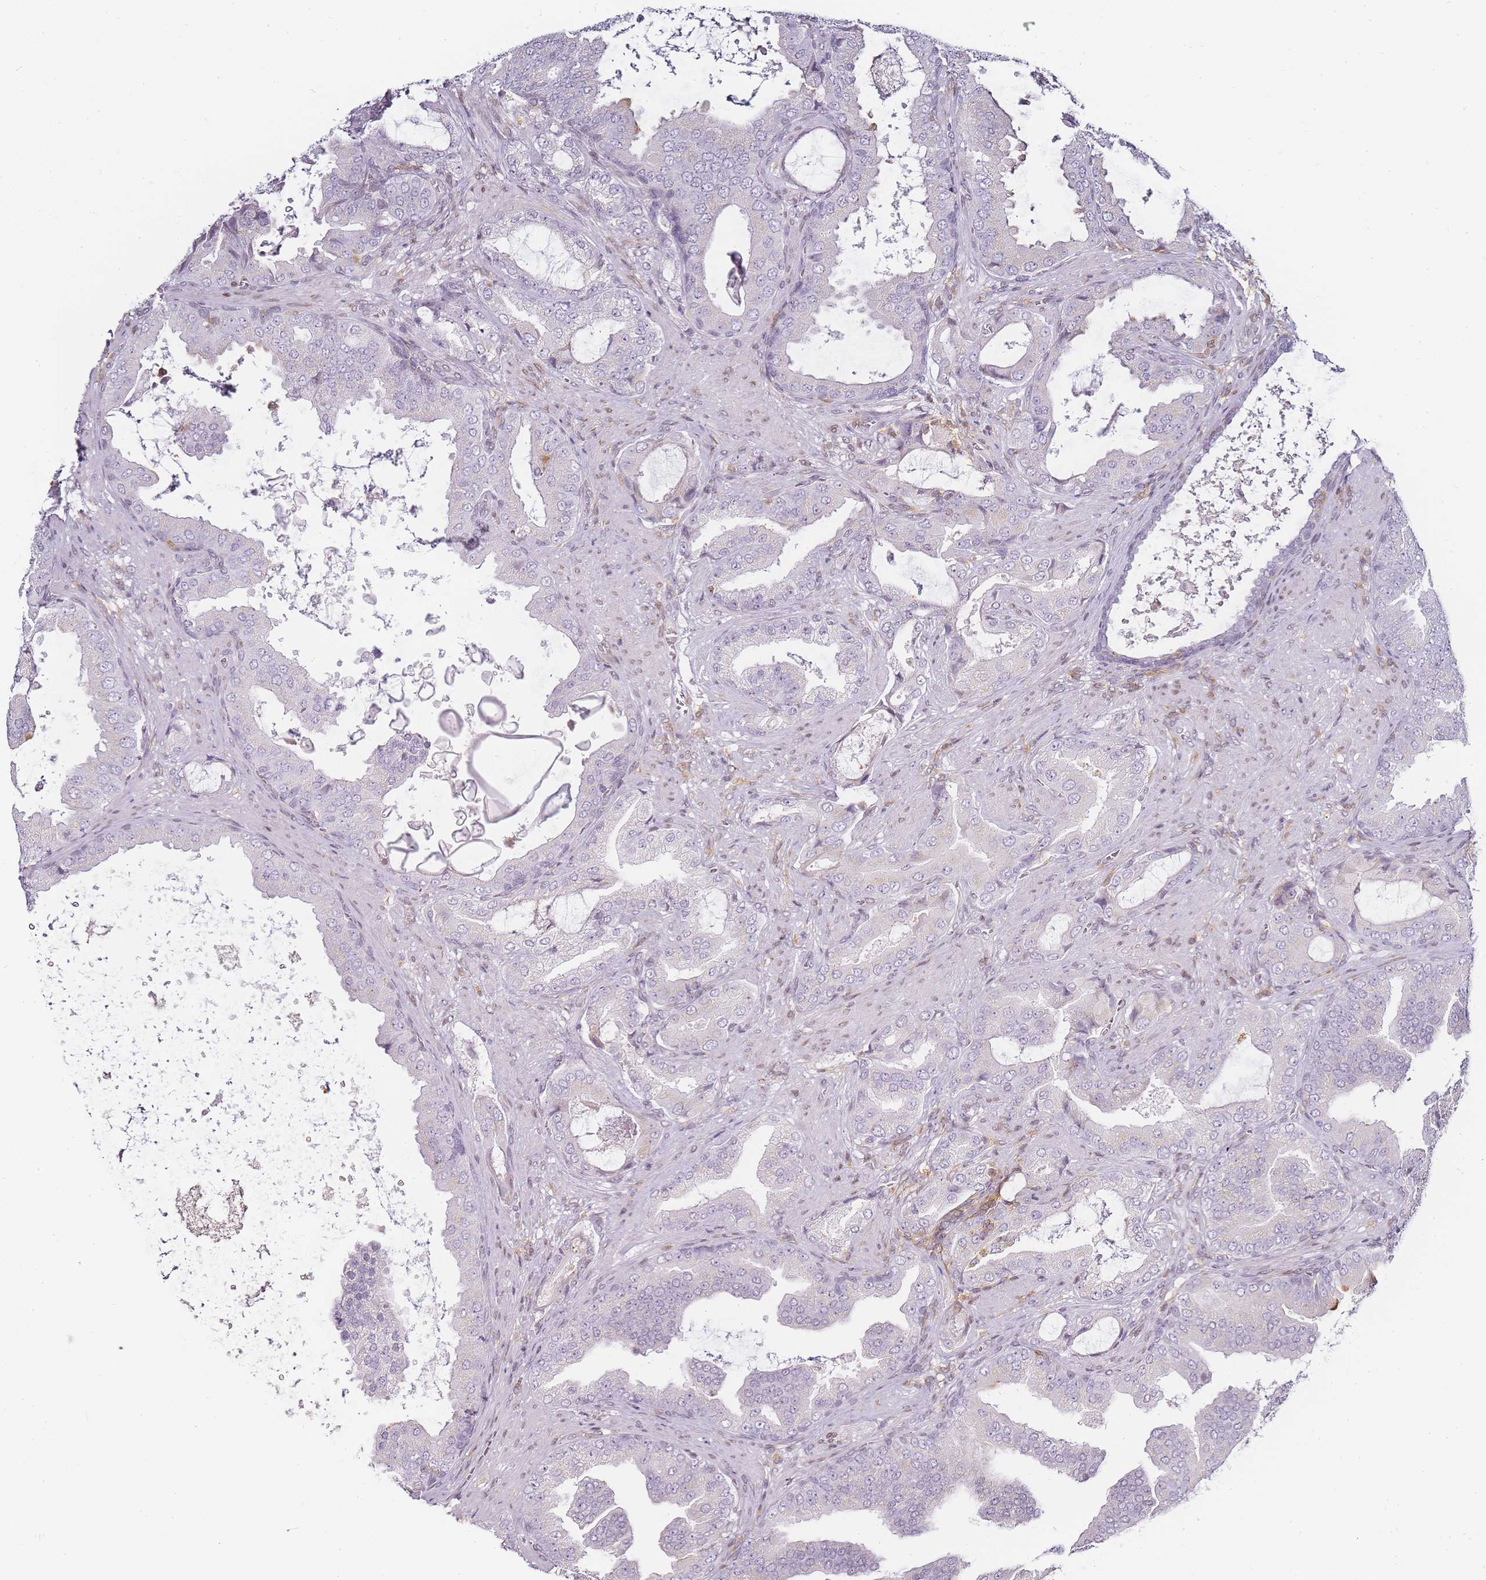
{"staining": {"intensity": "negative", "quantity": "none", "location": "none"}, "tissue": "prostate cancer", "cell_type": "Tumor cells", "image_type": "cancer", "snomed": [{"axis": "morphology", "description": "Adenocarcinoma, High grade"}, {"axis": "topography", "description": "Prostate"}], "caption": "A photomicrograph of human prostate cancer (high-grade adenocarcinoma) is negative for staining in tumor cells.", "gene": "JAKMIP1", "patient": {"sex": "male", "age": 68}}